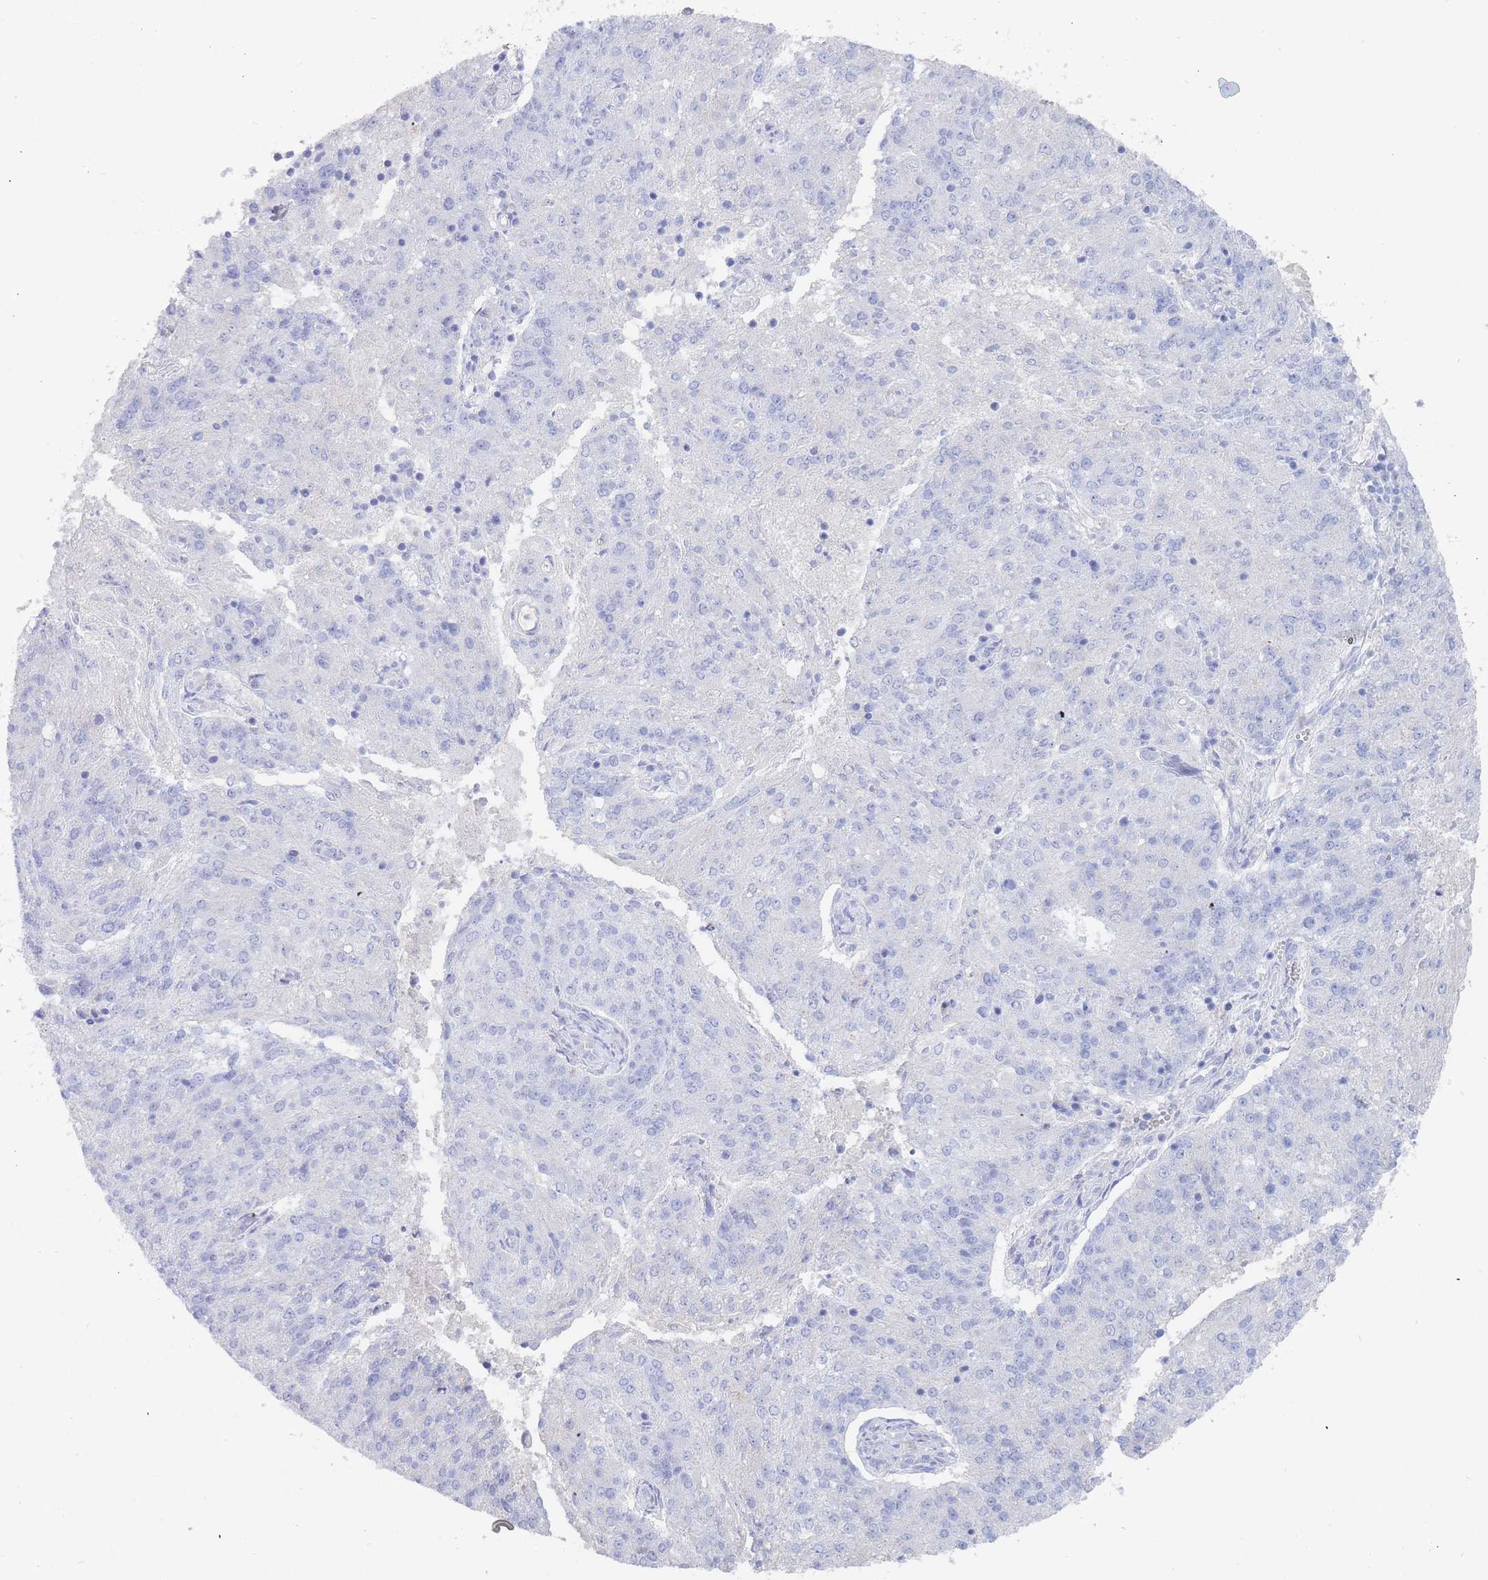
{"staining": {"intensity": "negative", "quantity": "none", "location": "none"}, "tissue": "endometrial cancer", "cell_type": "Tumor cells", "image_type": "cancer", "snomed": [{"axis": "morphology", "description": "Adenocarcinoma, NOS"}, {"axis": "topography", "description": "Endometrium"}], "caption": "There is no significant staining in tumor cells of endometrial adenocarcinoma.", "gene": "SLC25A35", "patient": {"sex": "female", "age": 82}}